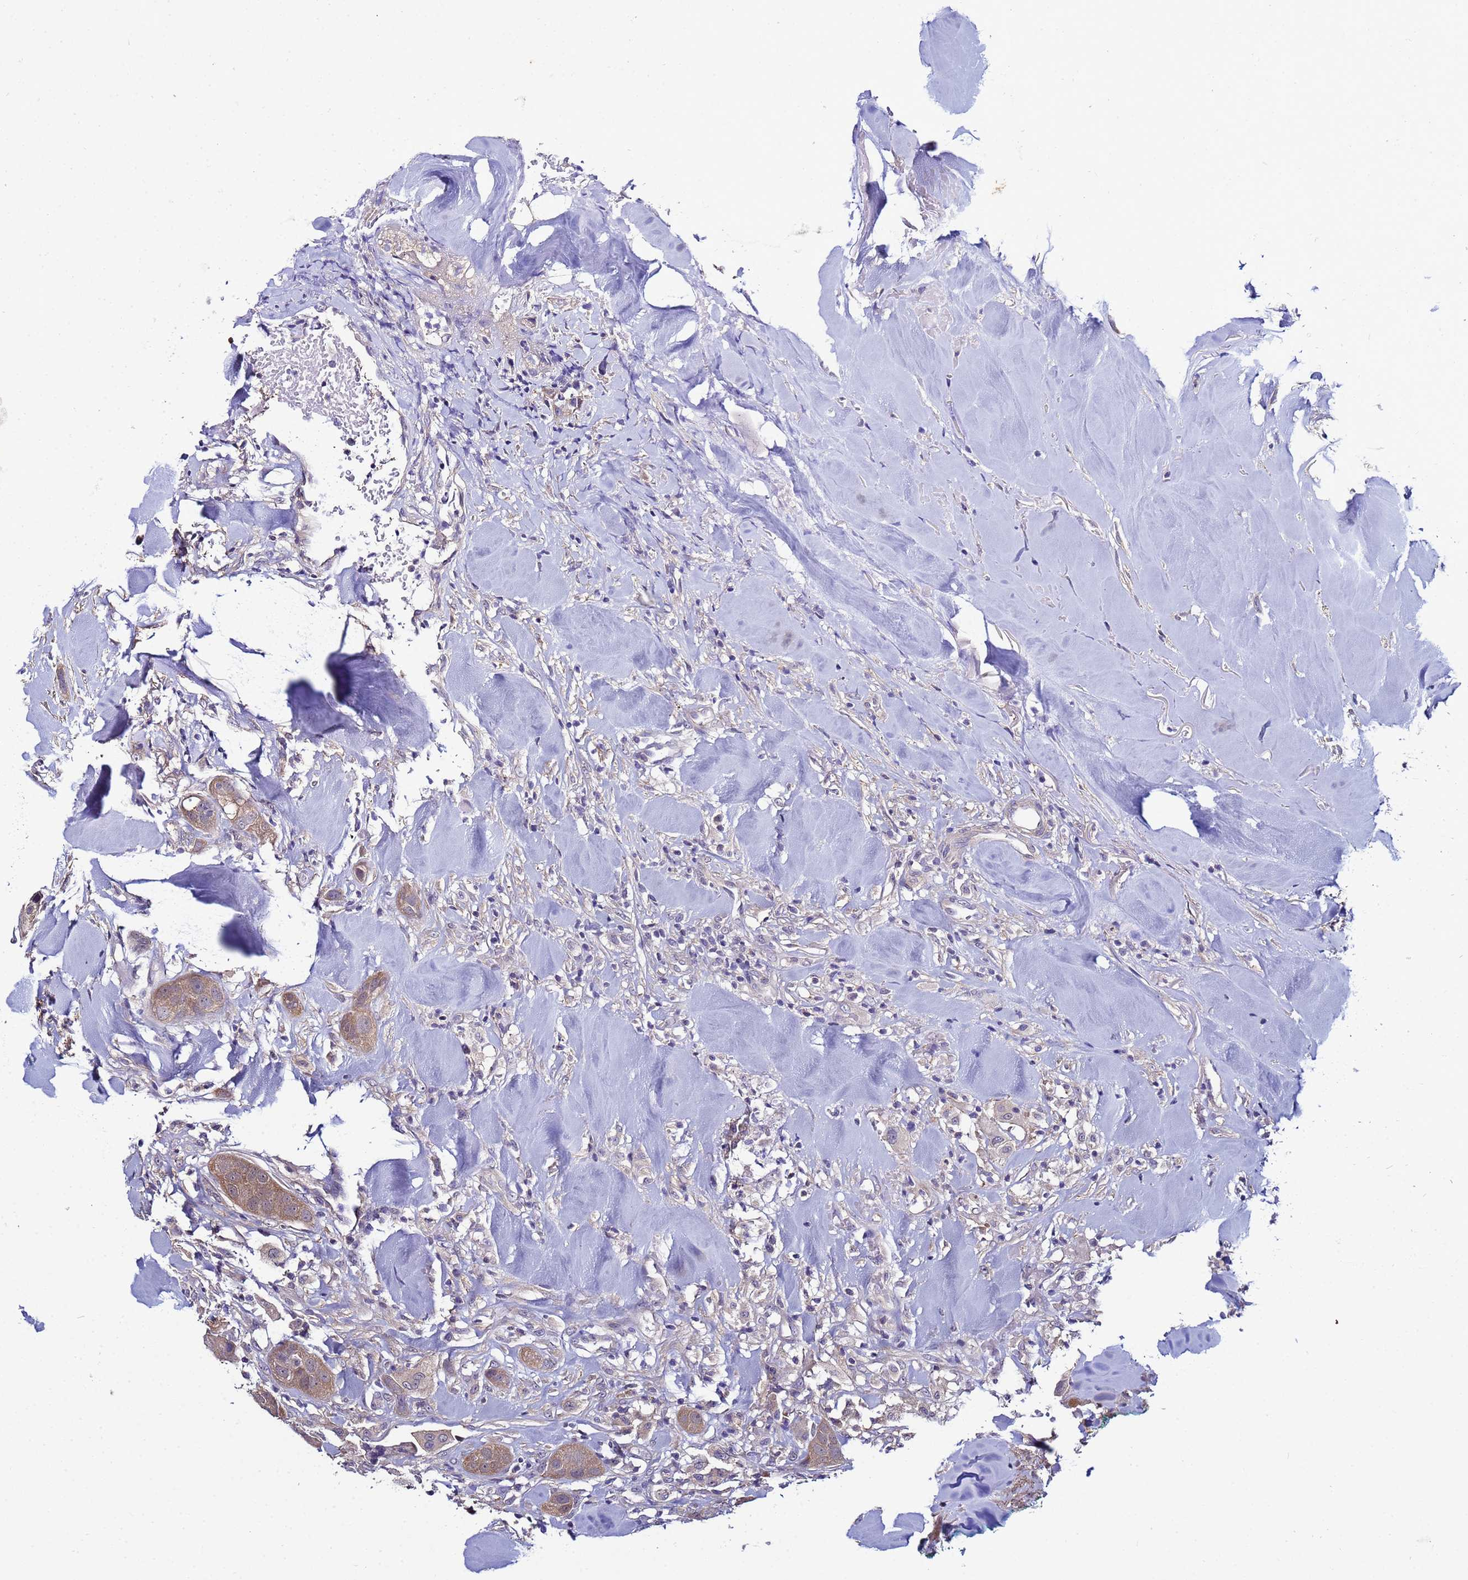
{"staining": {"intensity": "weak", "quantity": ">75%", "location": "cytoplasmic/membranous"}, "tissue": "head and neck cancer", "cell_type": "Tumor cells", "image_type": "cancer", "snomed": [{"axis": "morphology", "description": "Normal tissue, NOS"}, {"axis": "morphology", "description": "Squamous cell carcinoma, NOS"}, {"axis": "topography", "description": "Skeletal muscle"}, {"axis": "topography", "description": "Head-Neck"}], "caption": "IHC staining of head and neck squamous cell carcinoma, which demonstrates low levels of weak cytoplasmic/membranous positivity in about >75% of tumor cells indicating weak cytoplasmic/membranous protein expression. The staining was performed using DAB (brown) for protein detection and nuclei were counterstained in hematoxylin (blue).", "gene": "NAXE", "patient": {"sex": "male", "age": 51}}